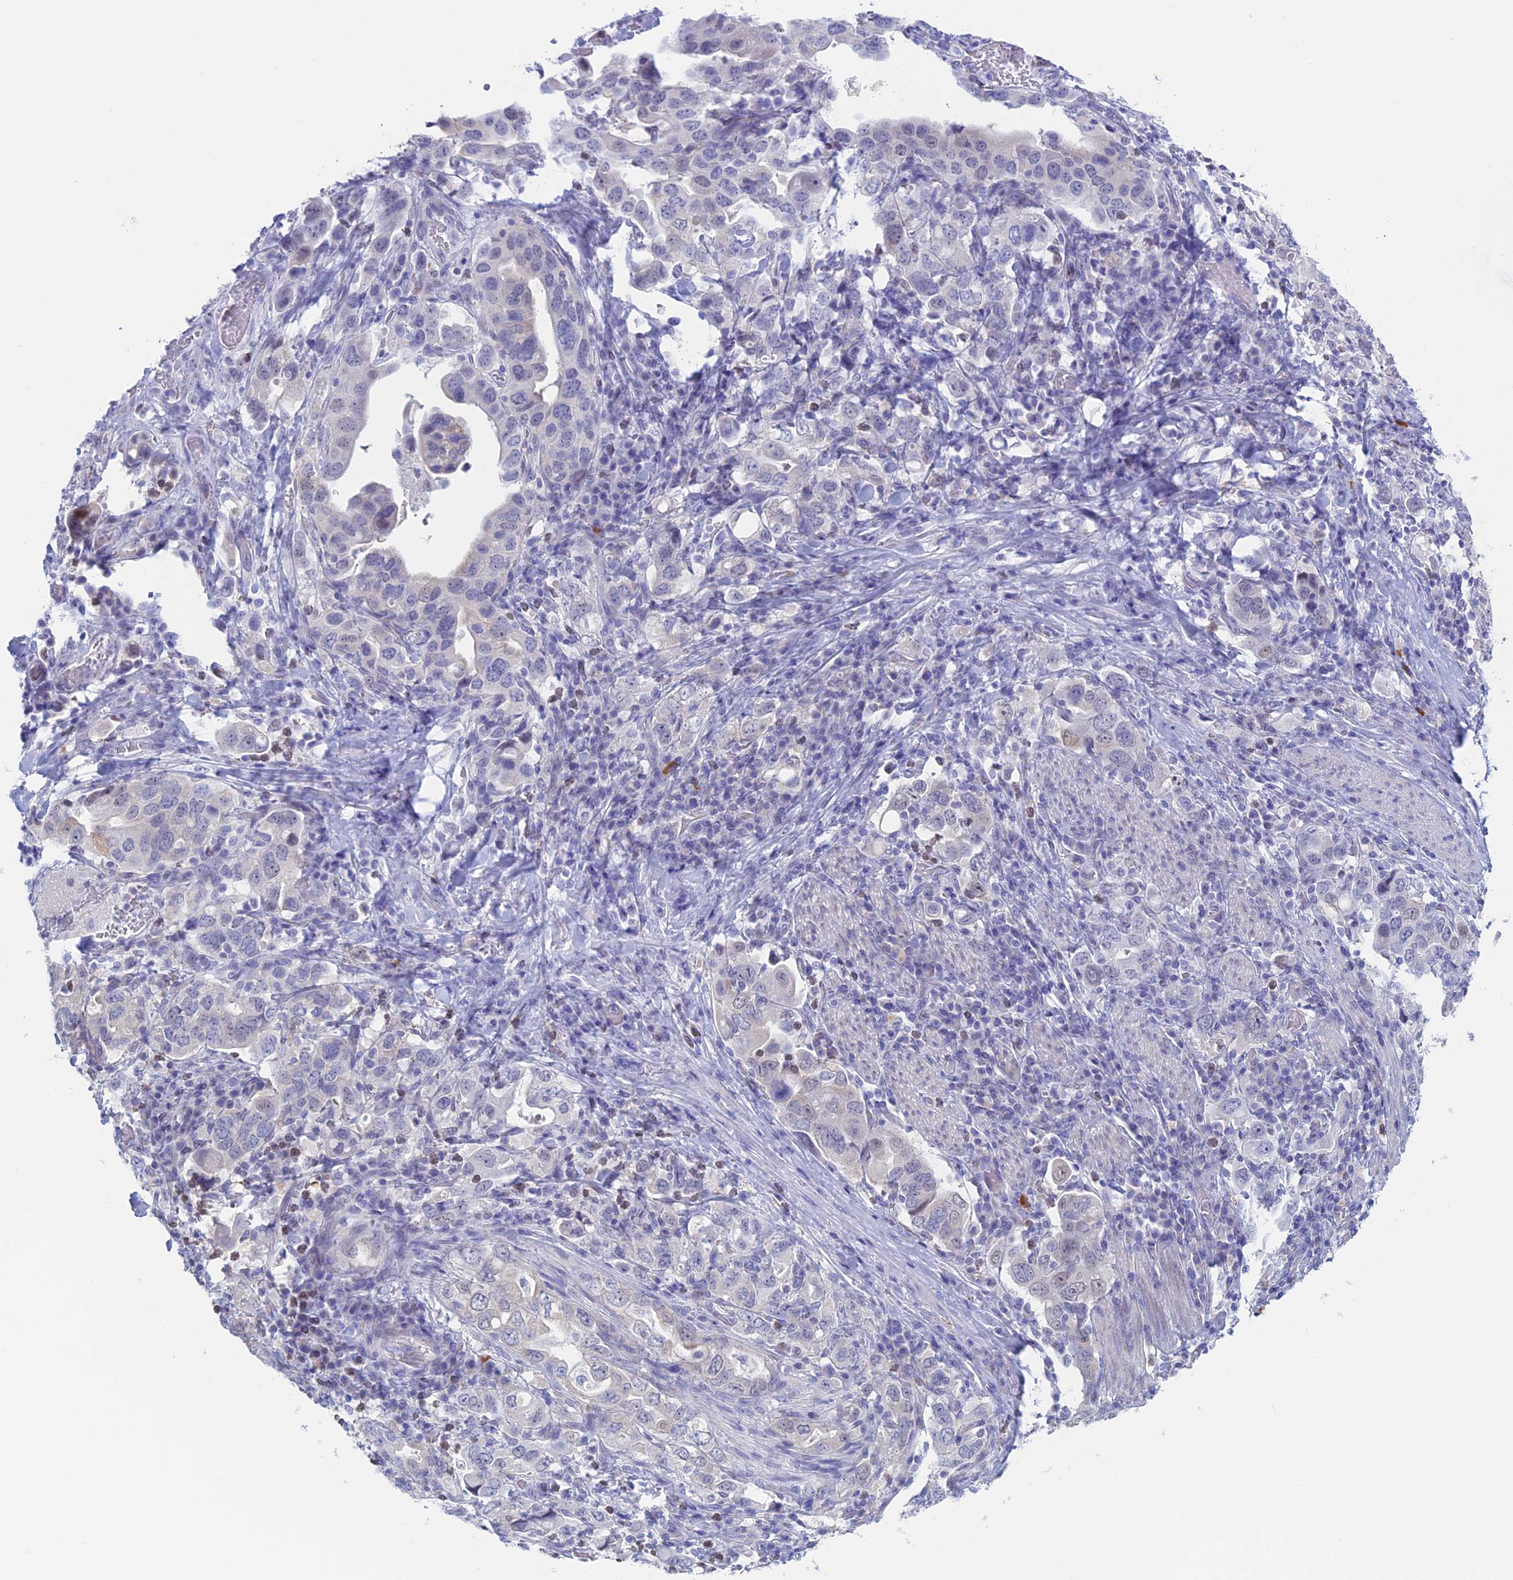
{"staining": {"intensity": "negative", "quantity": "none", "location": "none"}, "tissue": "stomach cancer", "cell_type": "Tumor cells", "image_type": "cancer", "snomed": [{"axis": "morphology", "description": "Adenocarcinoma, NOS"}, {"axis": "topography", "description": "Stomach, upper"}], "caption": "A high-resolution histopathology image shows IHC staining of adenocarcinoma (stomach), which demonstrates no significant expression in tumor cells.", "gene": "LHFPL2", "patient": {"sex": "male", "age": 62}}